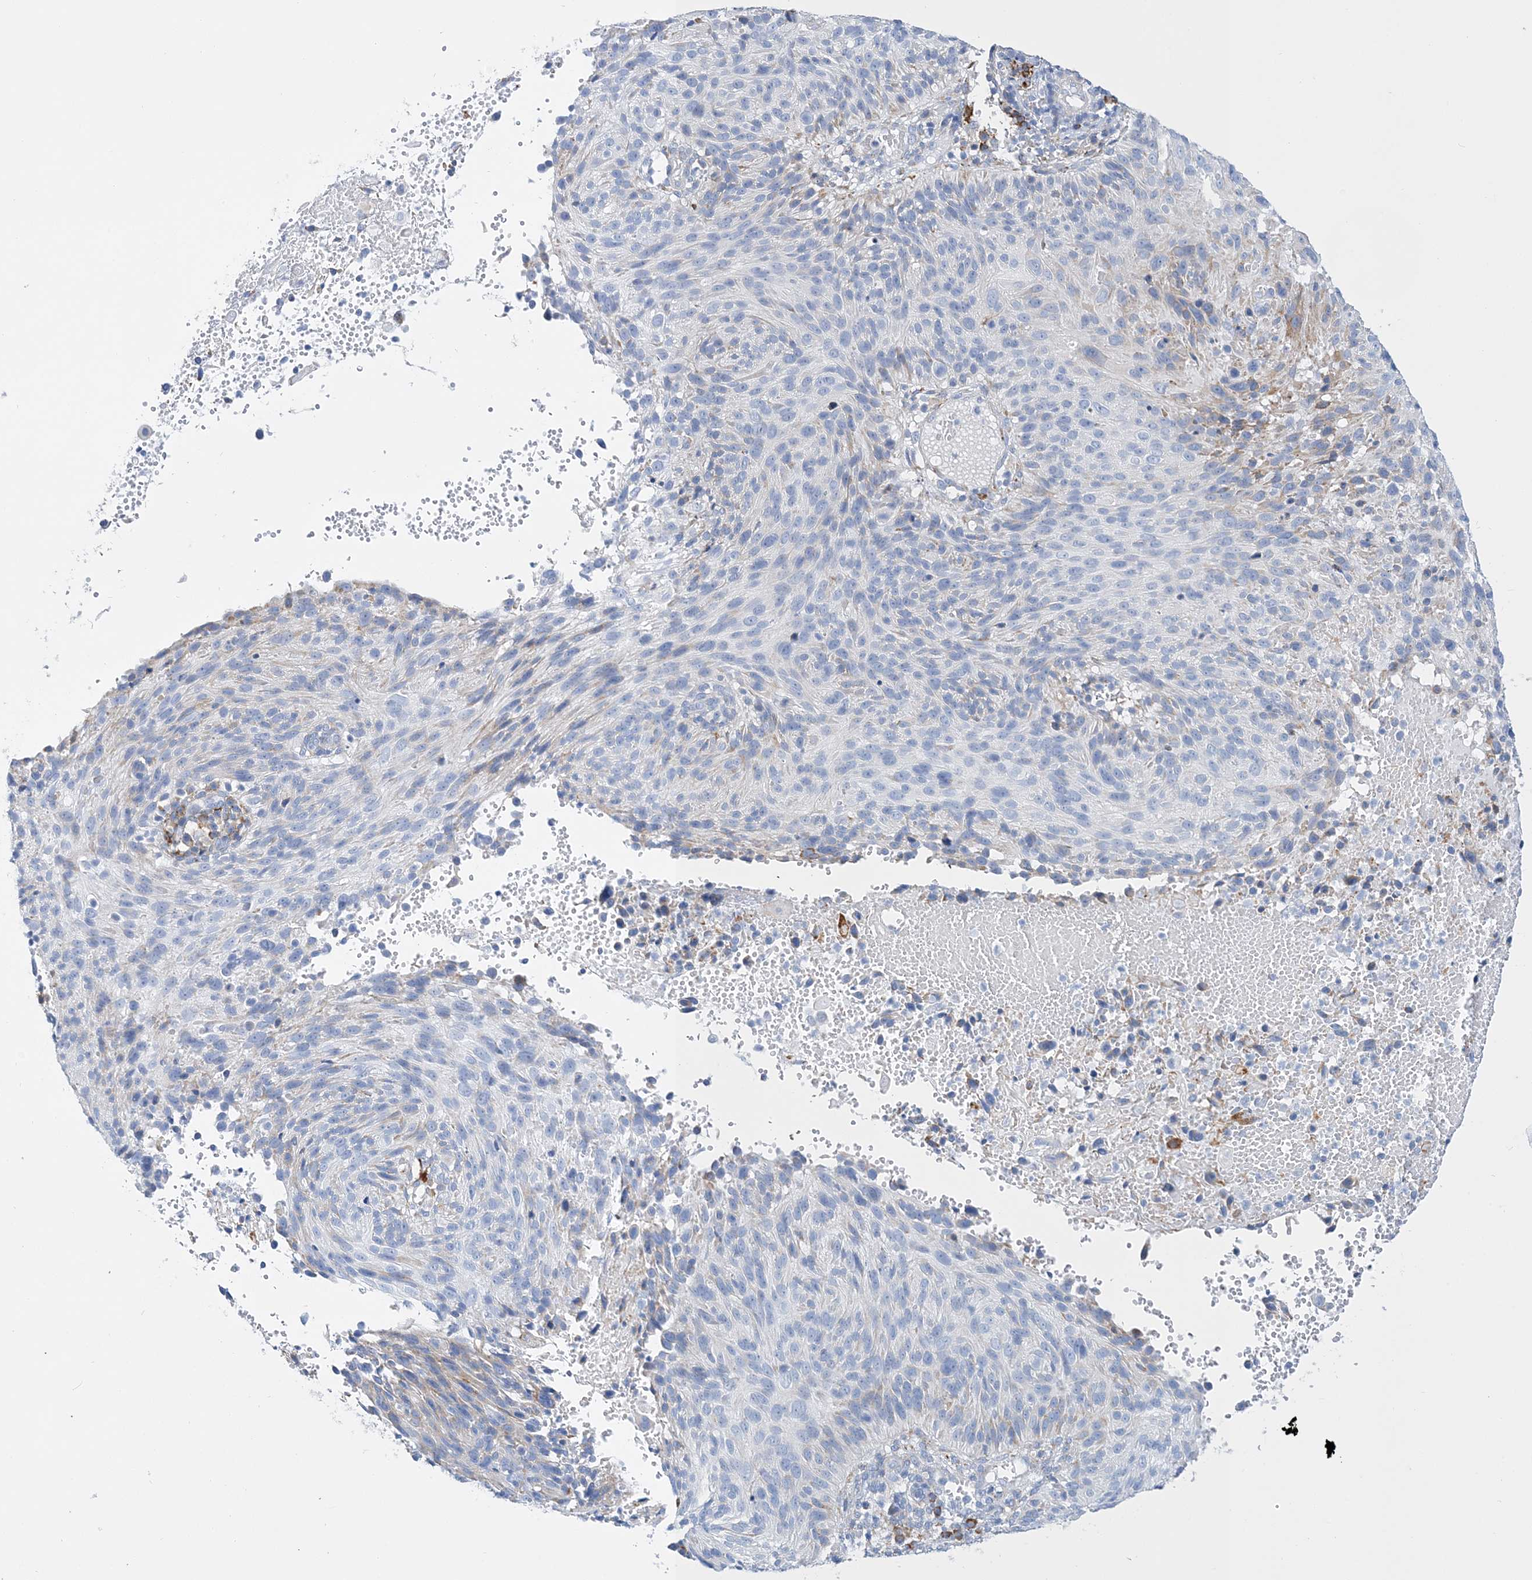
{"staining": {"intensity": "moderate", "quantity": "<25%", "location": "cytoplasmic/membranous"}, "tissue": "cervical cancer", "cell_type": "Tumor cells", "image_type": "cancer", "snomed": [{"axis": "morphology", "description": "Squamous cell carcinoma, NOS"}, {"axis": "topography", "description": "Cervix"}], "caption": "A high-resolution photomicrograph shows IHC staining of squamous cell carcinoma (cervical), which displays moderate cytoplasmic/membranous positivity in approximately <25% of tumor cells.", "gene": "TSPYL6", "patient": {"sex": "female", "age": 74}}